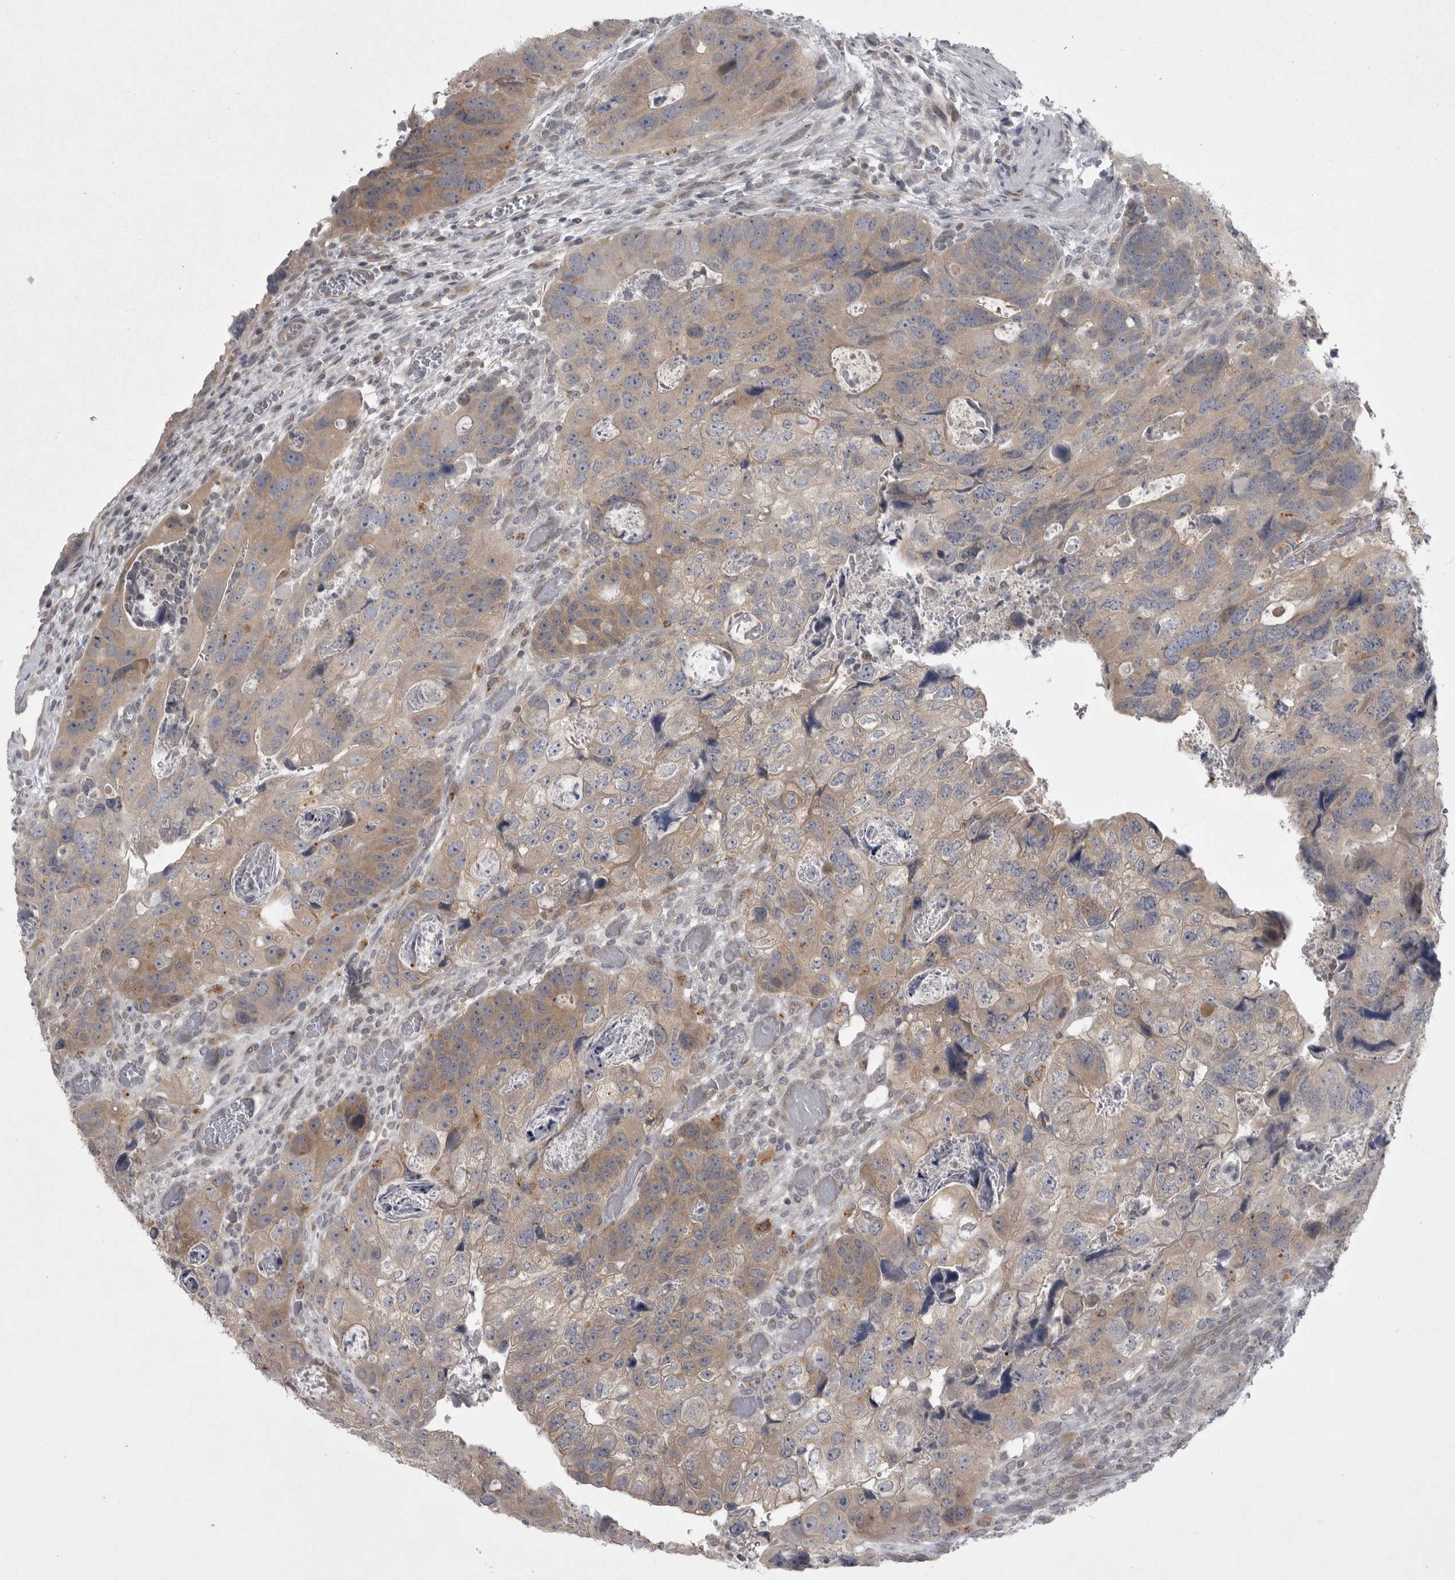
{"staining": {"intensity": "weak", "quantity": "25%-75%", "location": "cytoplasmic/membranous"}, "tissue": "colorectal cancer", "cell_type": "Tumor cells", "image_type": "cancer", "snomed": [{"axis": "morphology", "description": "Adenocarcinoma, NOS"}, {"axis": "topography", "description": "Rectum"}], "caption": "Immunohistochemistry (IHC) image of neoplastic tissue: colorectal cancer (adenocarcinoma) stained using IHC reveals low levels of weak protein expression localized specifically in the cytoplasmic/membranous of tumor cells, appearing as a cytoplasmic/membranous brown color.", "gene": "PHF13", "patient": {"sex": "male", "age": 59}}